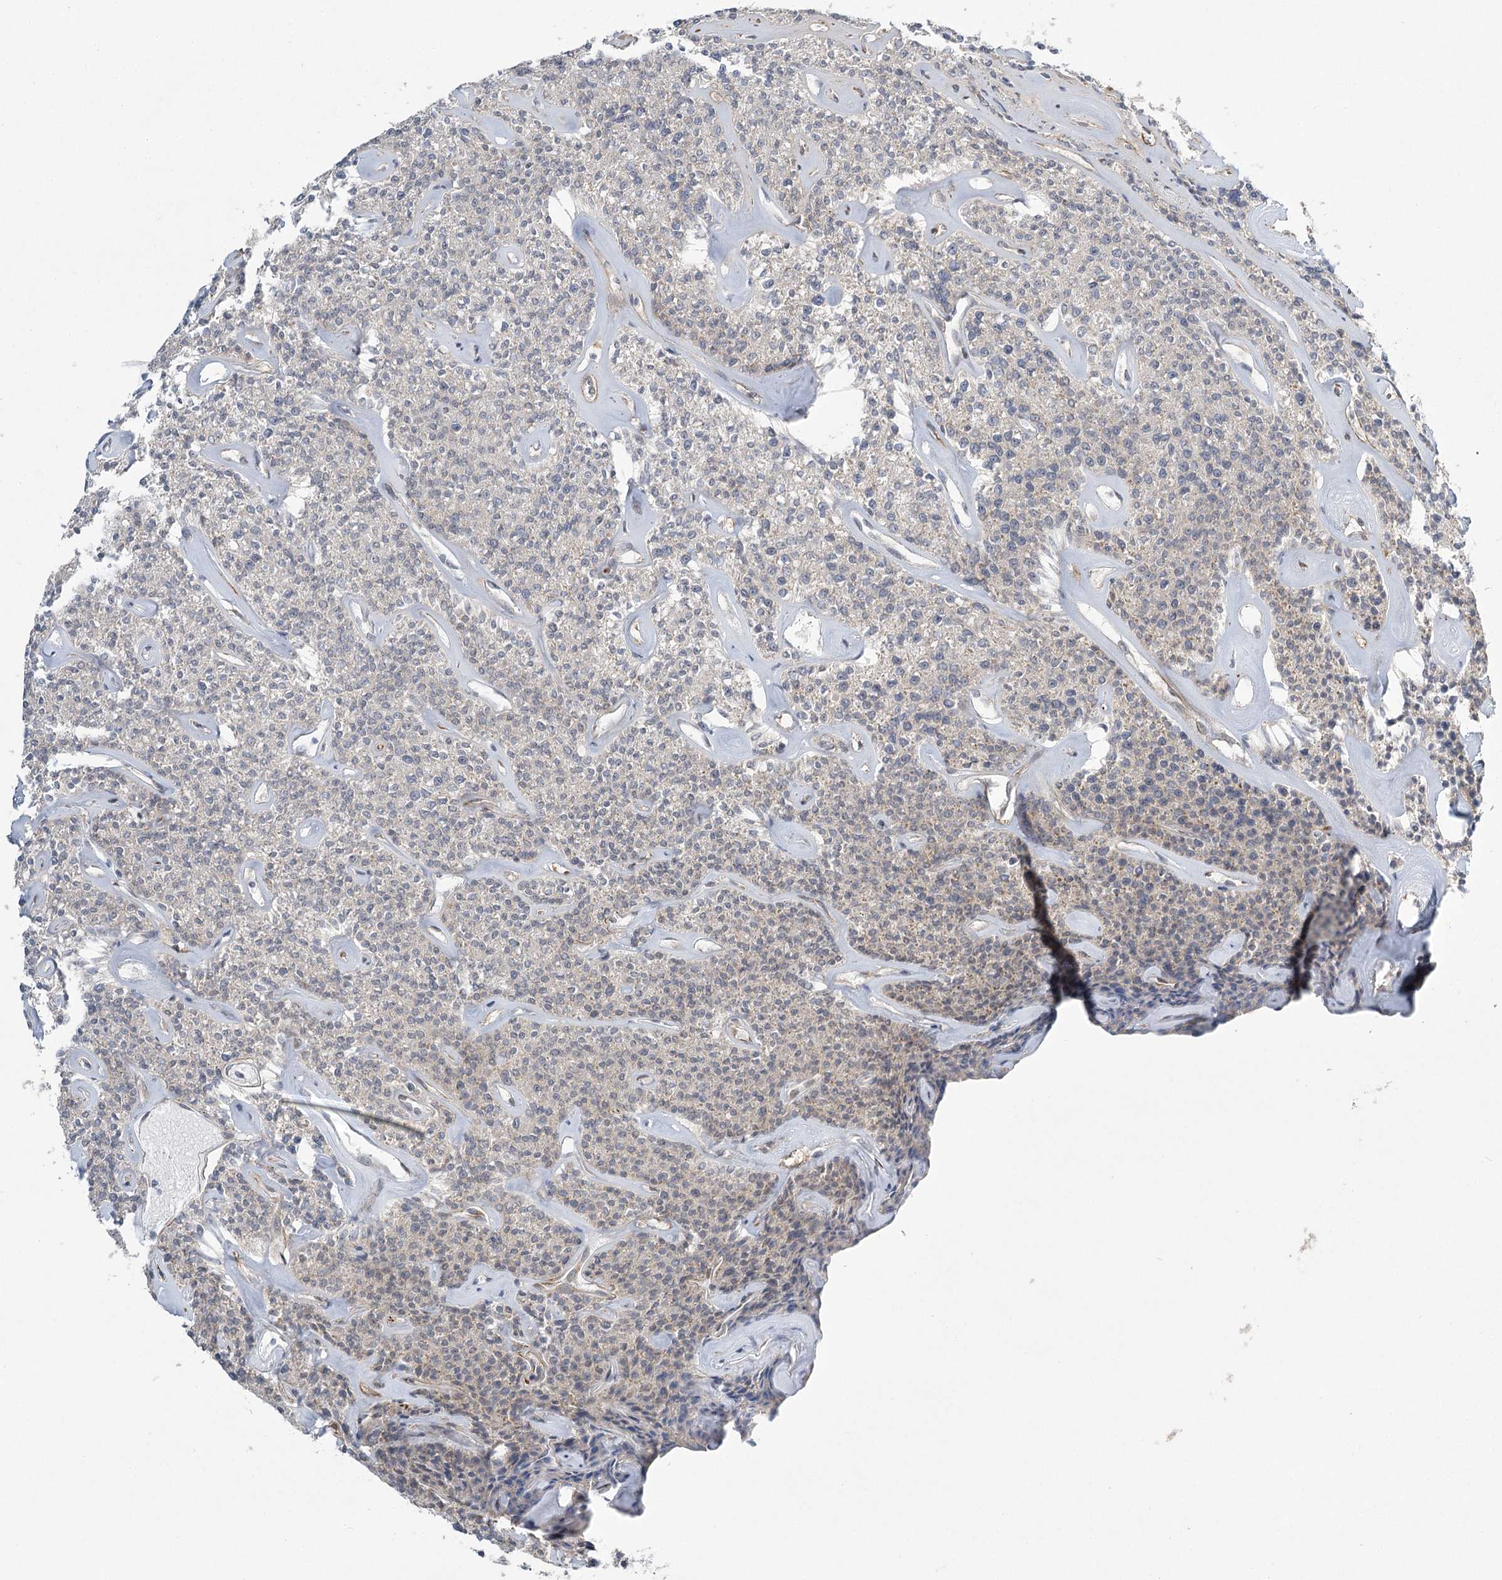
{"staining": {"intensity": "negative", "quantity": "none", "location": "none"}, "tissue": "parathyroid gland", "cell_type": "Glandular cells", "image_type": "normal", "snomed": [{"axis": "morphology", "description": "Normal tissue, NOS"}, {"axis": "topography", "description": "Parathyroid gland"}], "caption": "Protein analysis of unremarkable parathyroid gland displays no significant positivity in glandular cells.", "gene": "MED28", "patient": {"sex": "male", "age": 46}}